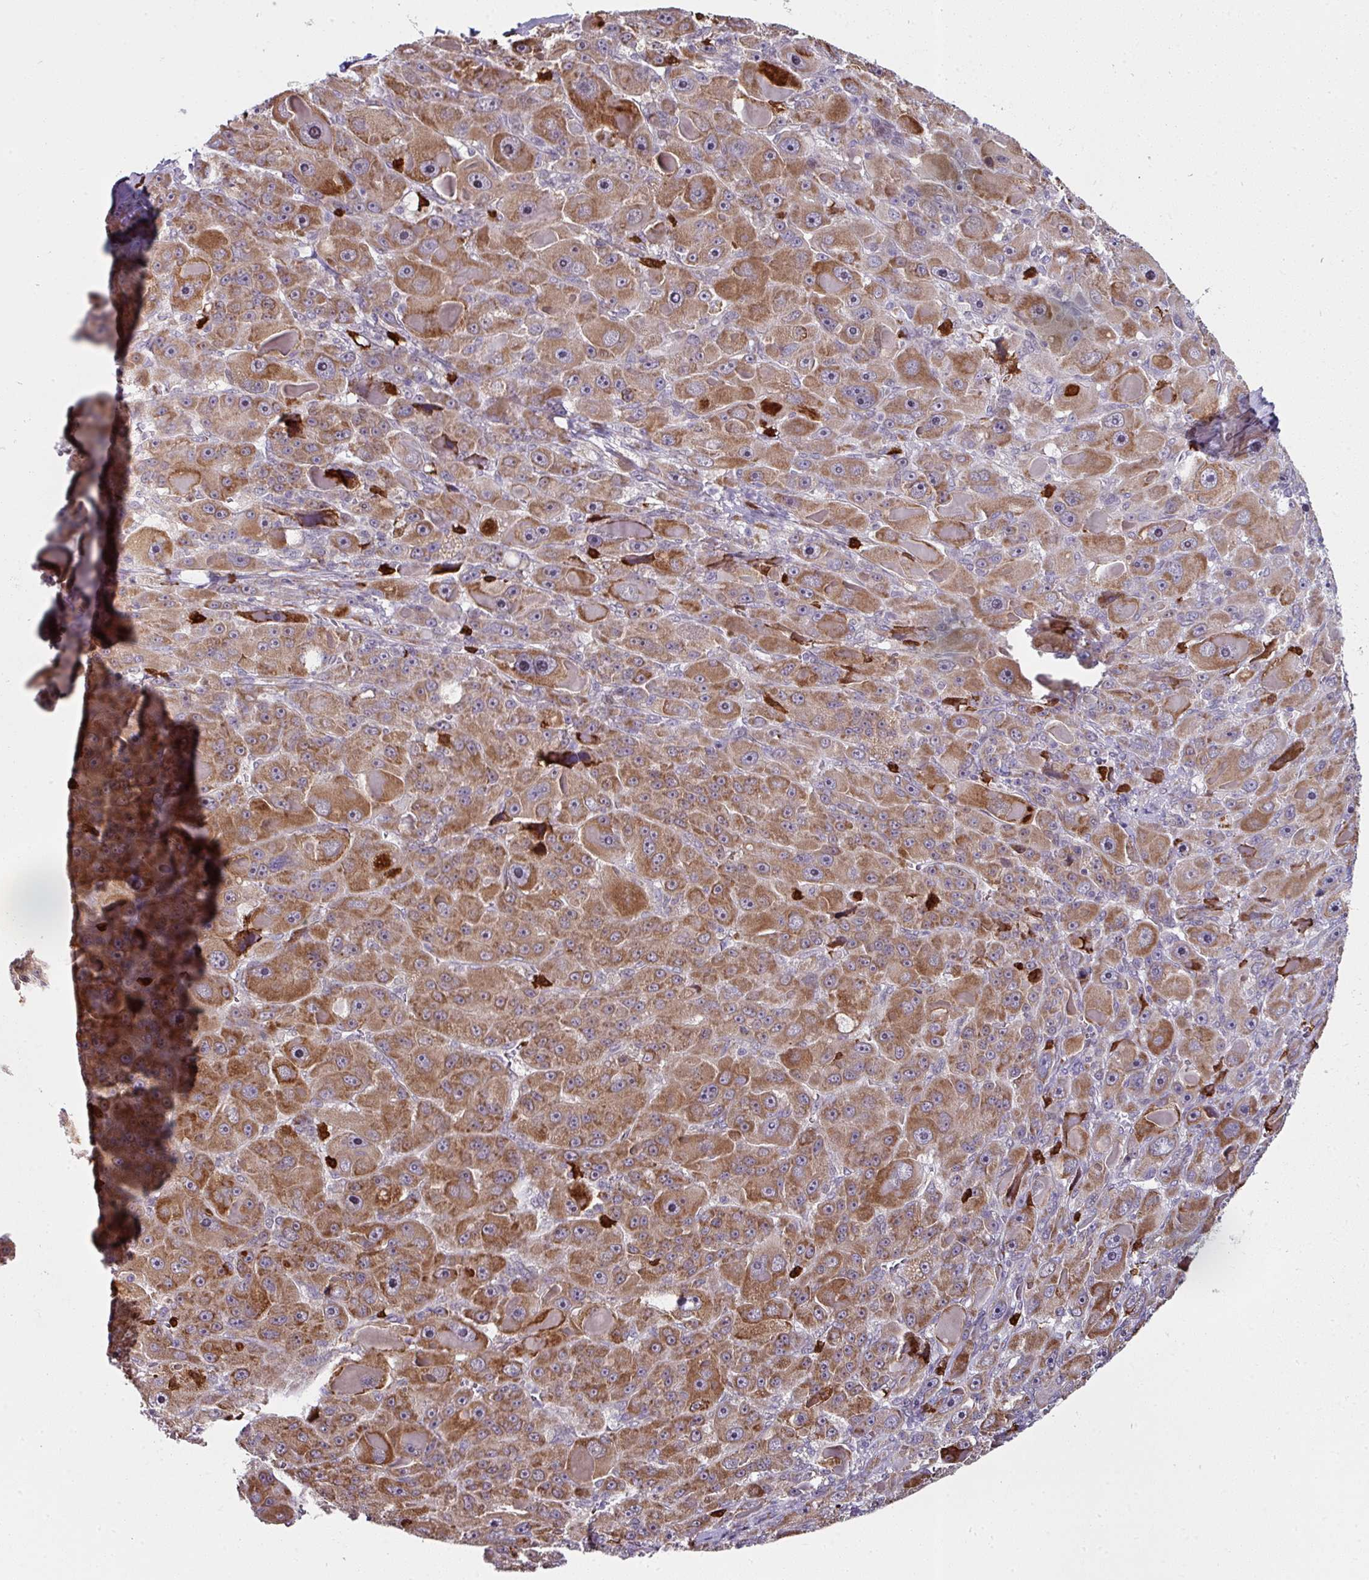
{"staining": {"intensity": "moderate", "quantity": ">75%", "location": "cytoplasmic/membranous"}, "tissue": "liver cancer", "cell_type": "Tumor cells", "image_type": "cancer", "snomed": [{"axis": "morphology", "description": "Carcinoma, Hepatocellular, NOS"}, {"axis": "topography", "description": "Liver"}], "caption": "Immunohistochemistry (IHC) of liver hepatocellular carcinoma shows medium levels of moderate cytoplasmic/membranous positivity in approximately >75% of tumor cells.", "gene": "APOLD1", "patient": {"sex": "male", "age": 76}}